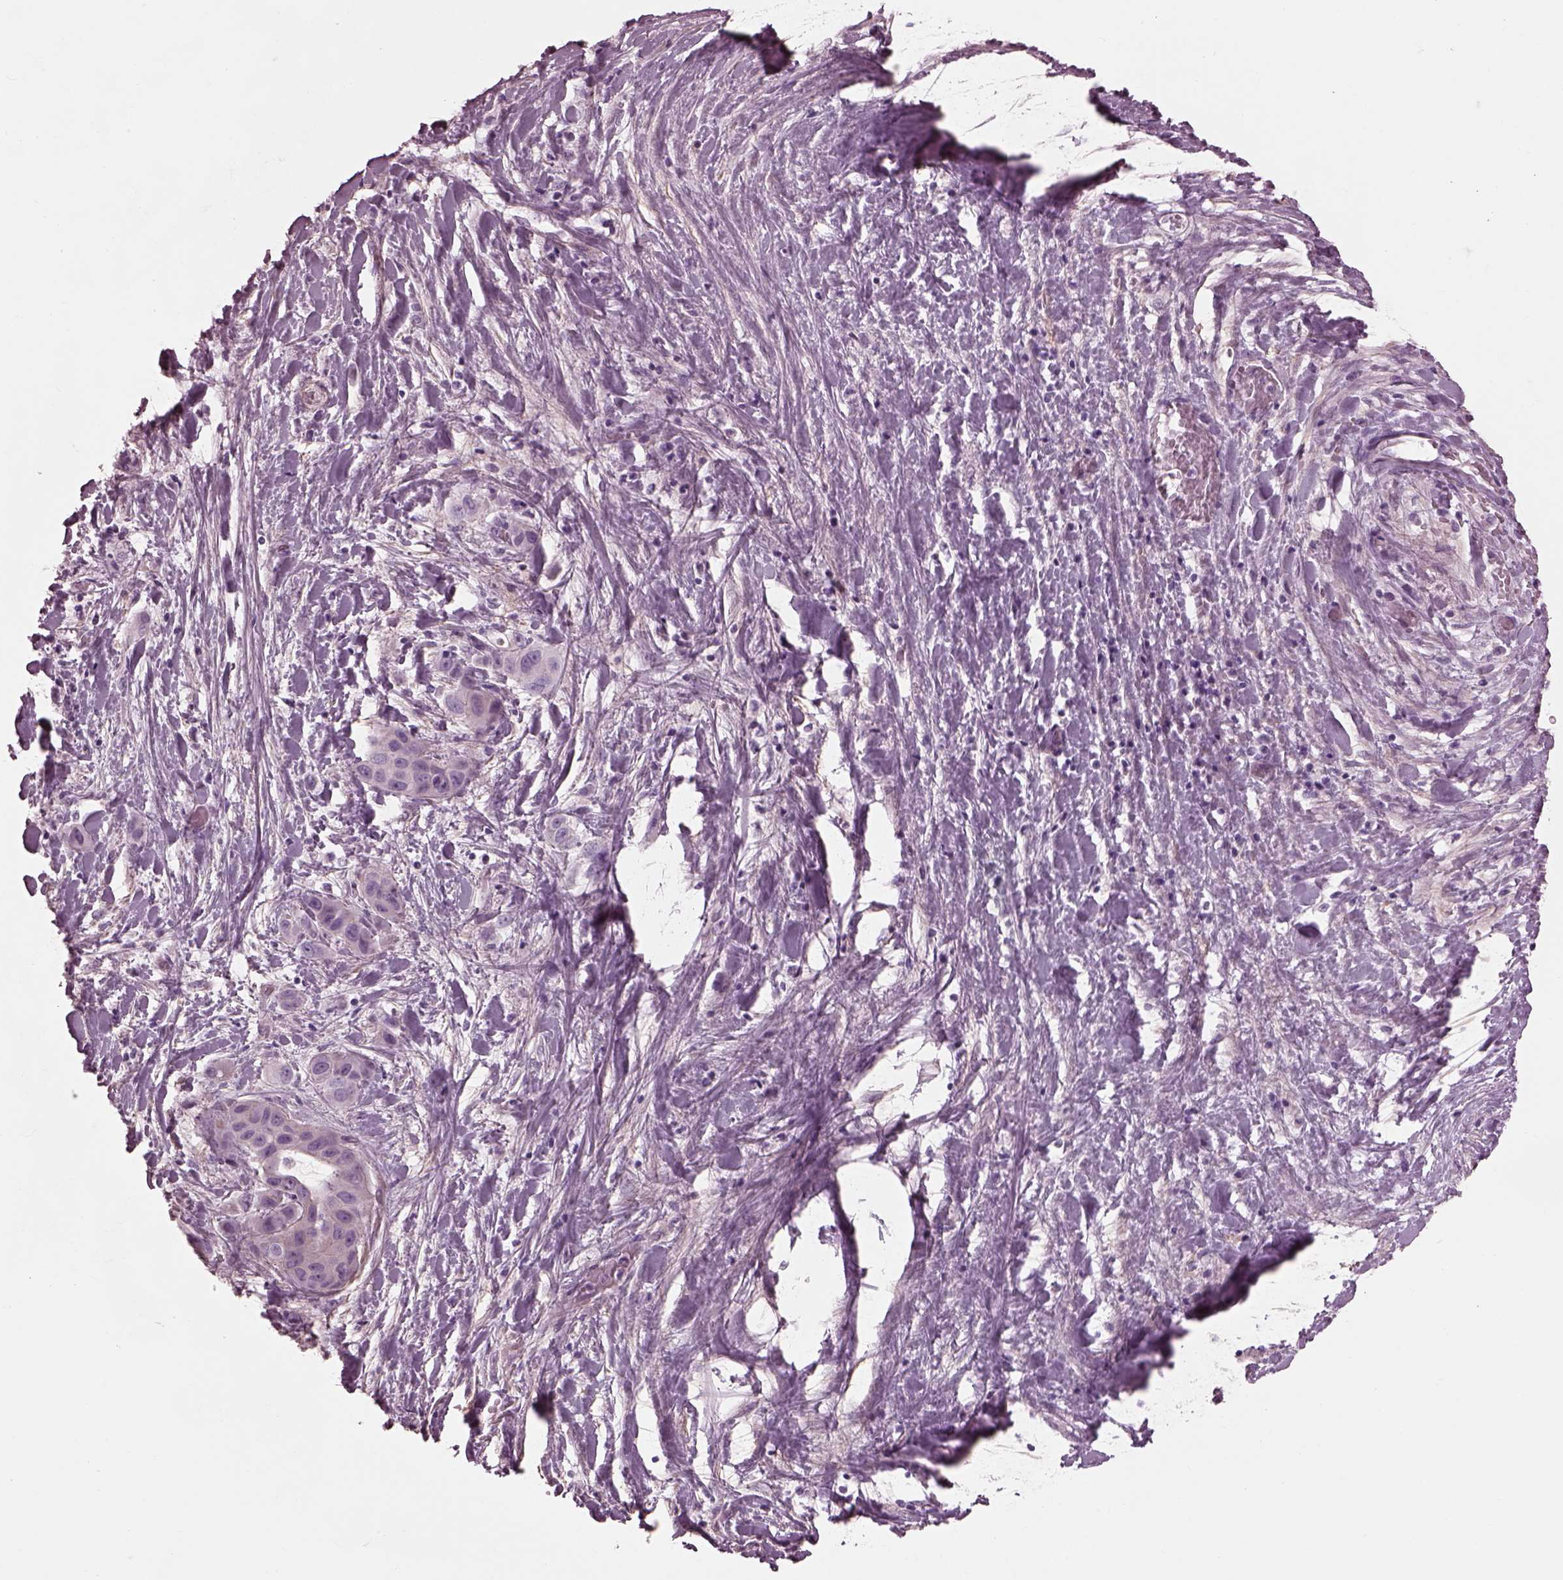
{"staining": {"intensity": "negative", "quantity": "none", "location": "none"}, "tissue": "liver cancer", "cell_type": "Tumor cells", "image_type": "cancer", "snomed": [{"axis": "morphology", "description": "Cholangiocarcinoma"}, {"axis": "topography", "description": "Liver"}], "caption": "This photomicrograph is of cholangiocarcinoma (liver) stained with immunohistochemistry (IHC) to label a protein in brown with the nuclei are counter-stained blue. There is no staining in tumor cells. (Stains: DAB immunohistochemistry with hematoxylin counter stain, Microscopy: brightfield microscopy at high magnification).", "gene": "BFSP1", "patient": {"sex": "female", "age": 52}}